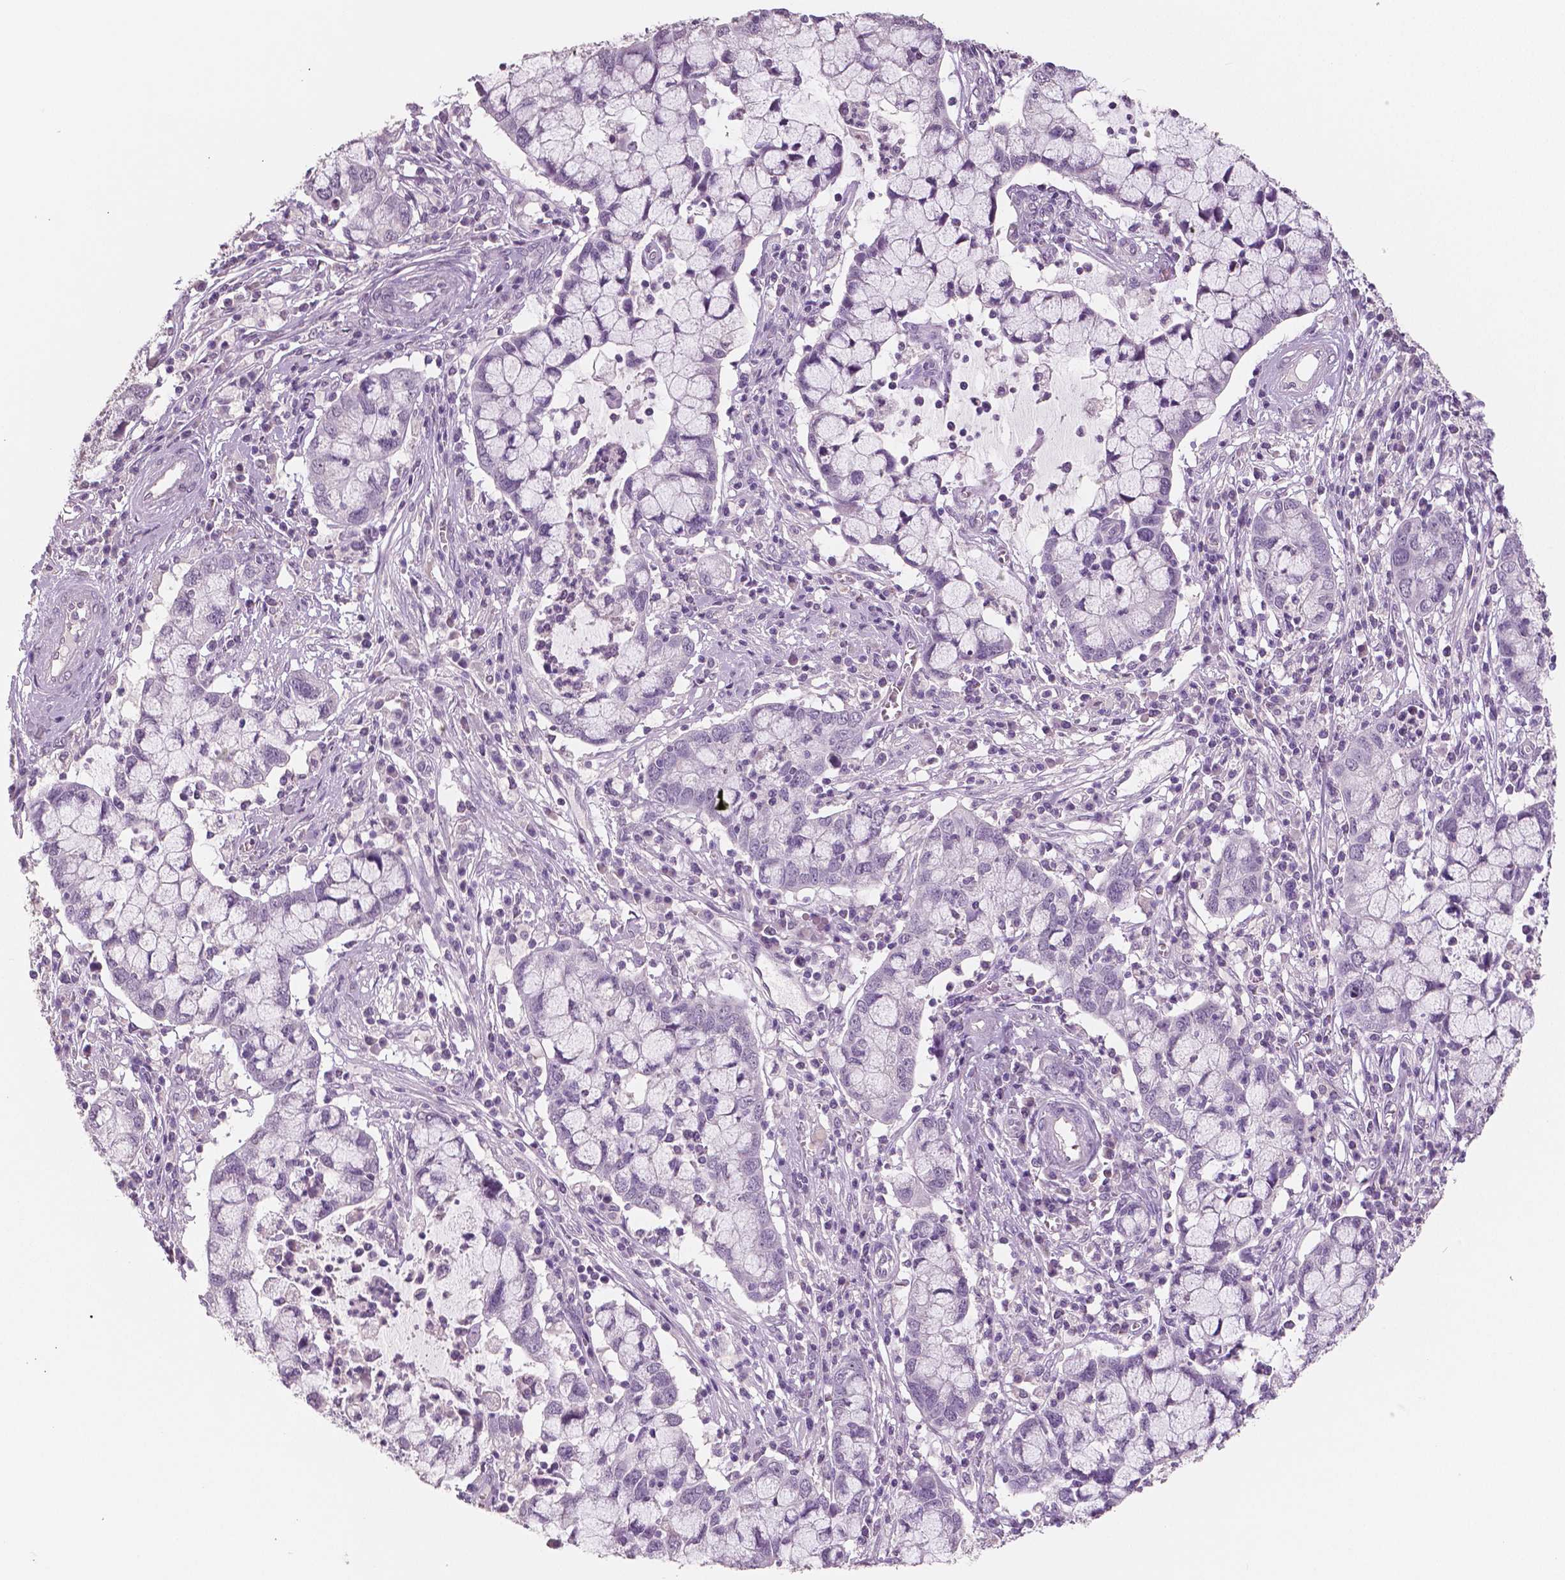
{"staining": {"intensity": "negative", "quantity": "none", "location": "none"}, "tissue": "cervical cancer", "cell_type": "Tumor cells", "image_type": "cancer", "snomed": [{"axis": "morphology", "description": "Adenocarcinoma, NOS"}, {"axis": "topography", "description": "Cervix"}], "caption": "Tumor cells show no significant expression in cervical cancer (adenocarcinoma).", "gene": "NECAB1", "patient": {"sex": "female", "age": 40}}